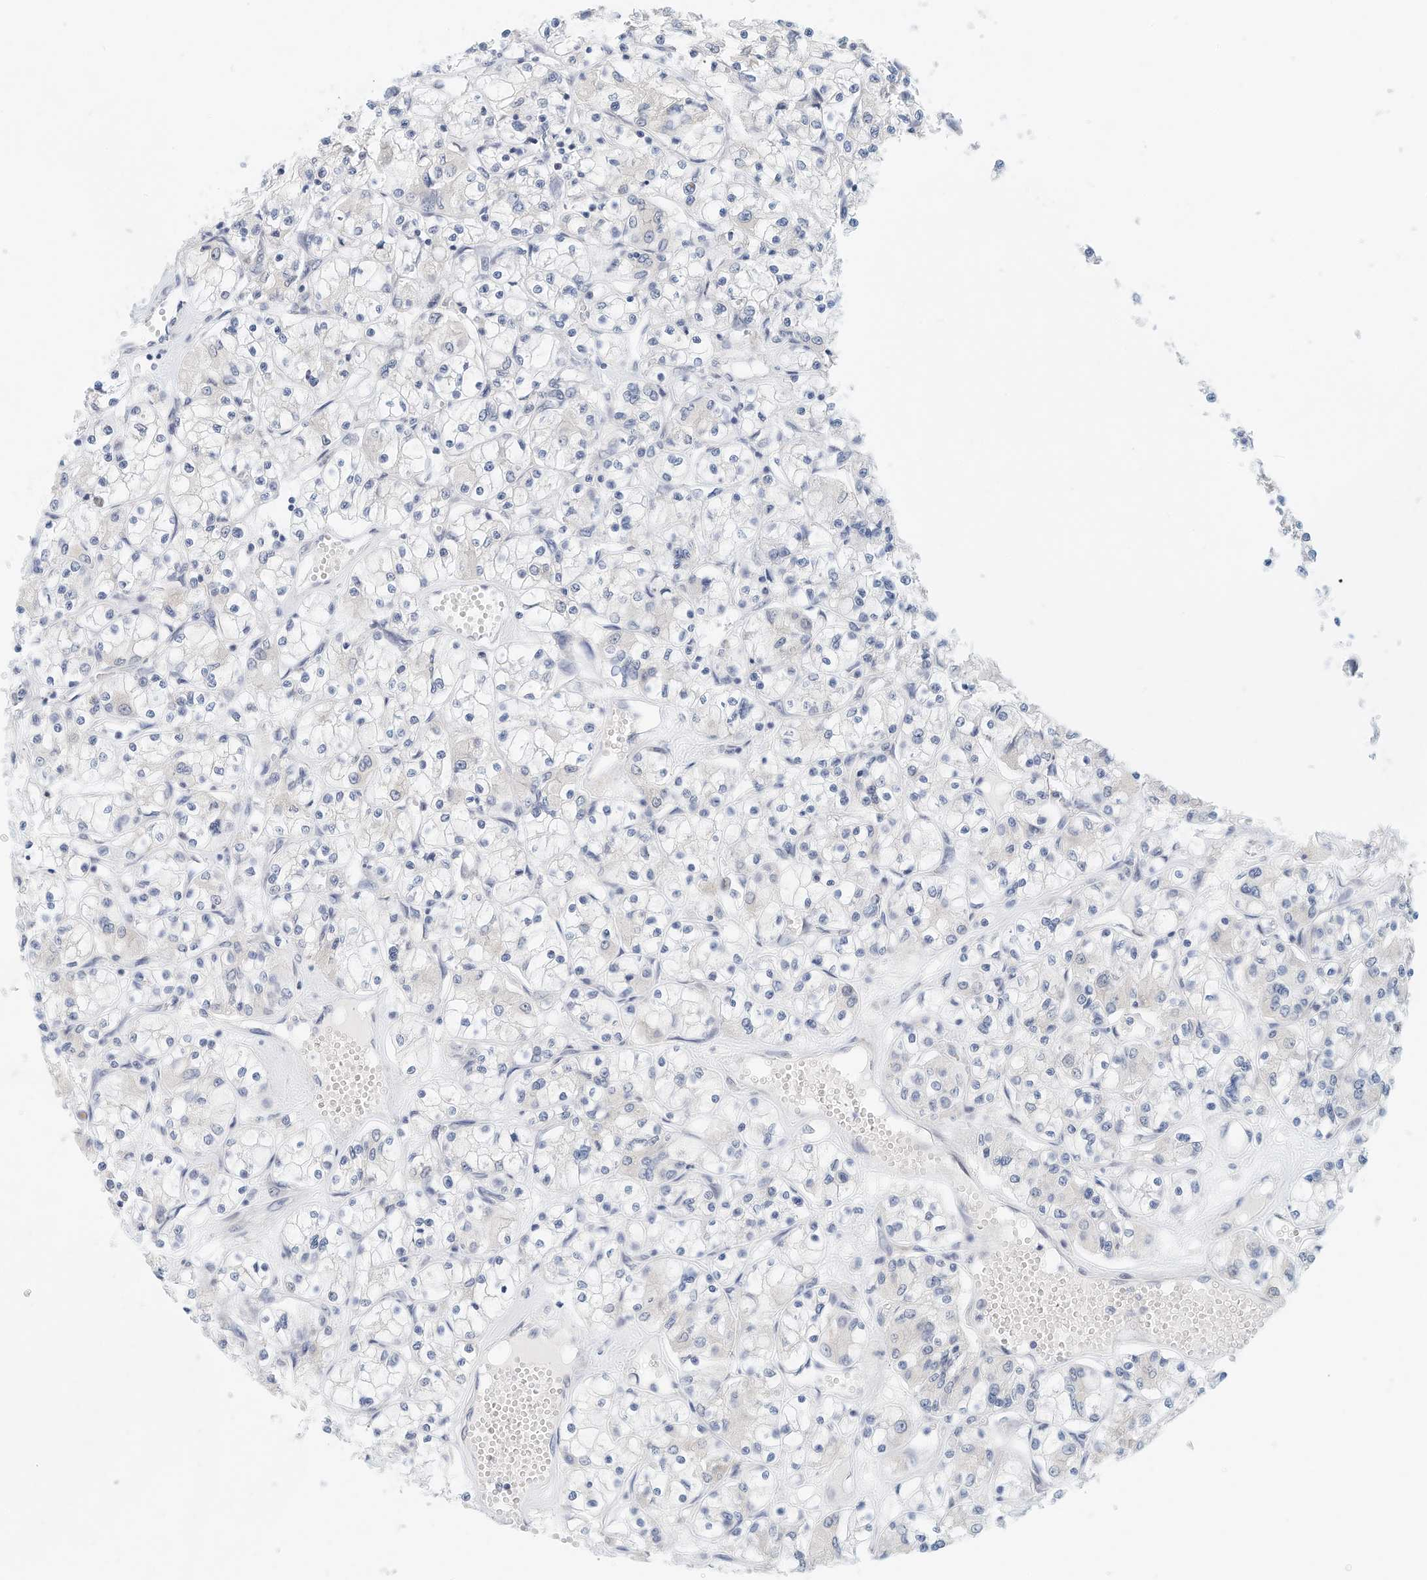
{"staining": {"intensity": "negative", "quantity": "none", "location": "none"}, "tissue": "renal cancer", "cell_type": "Tumor cells", "image_type": "cancer", "snomed": [{"axis": "morphology", "description": "Adenocarcinoma, NOS"}, {"axis": "topography", "description": "Kidney"}], "caption": "A high-resolution micrograph shows immunohistochemistry staining of renal cancer, which displays no significant positivity in tumor cells.", "gene": "ARHGAP28", "patient": {"sex": "female", "age": 59}}